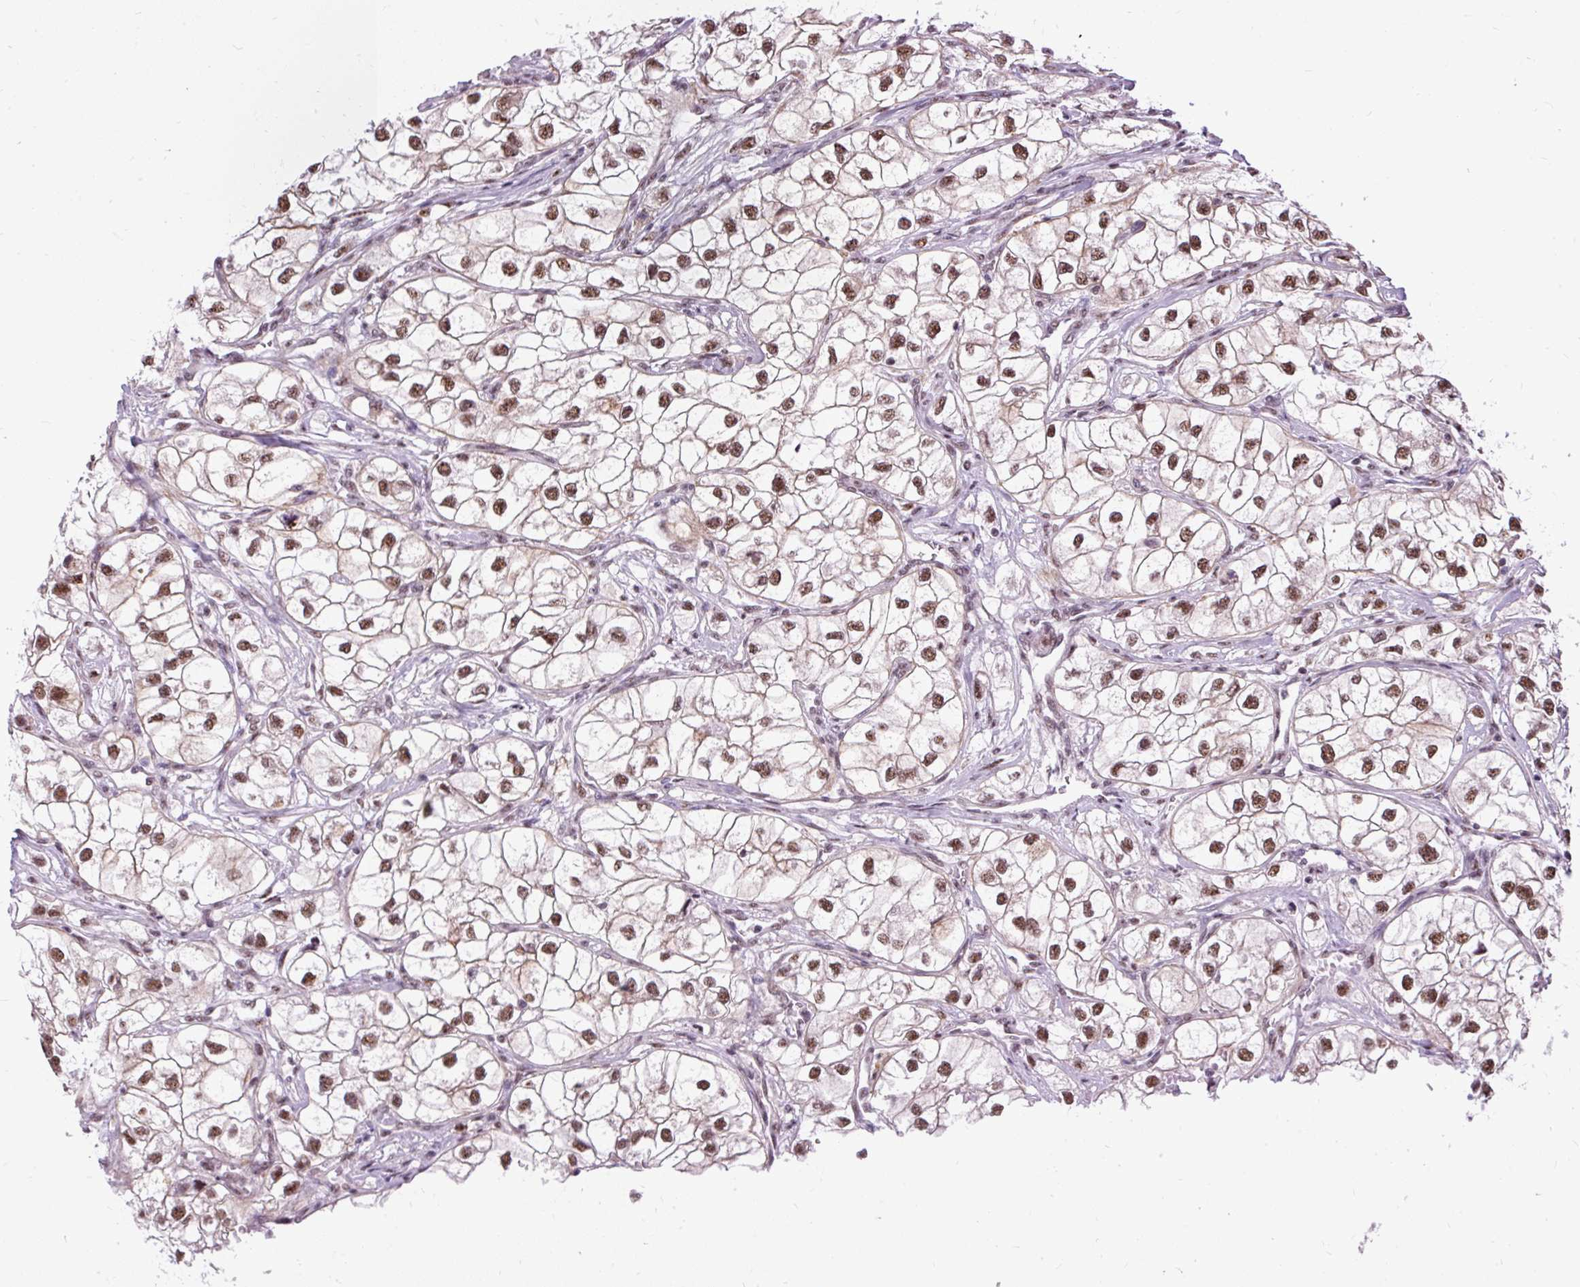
{"staining": {"intensity": "moderate", "quantity": ">75%", "location": "nuclear"}, "tissue": "renal cancer", "cell_type": "Tumor cells", "image_type": "cancer", "snomed": [{"axis": "morphology", "description": "Adenocarcinoma, NOS"}, {"axis": "topography", "description": "Kidney"}], "caption": "Immunohistochemistry (IHC) (DAB) staining of renal cancer demonstrates moderate nuclear protein staining in approximately >75% of tumor cells.", "gene": "SMC5", "patient": {"sex": "male", "age": 59}}